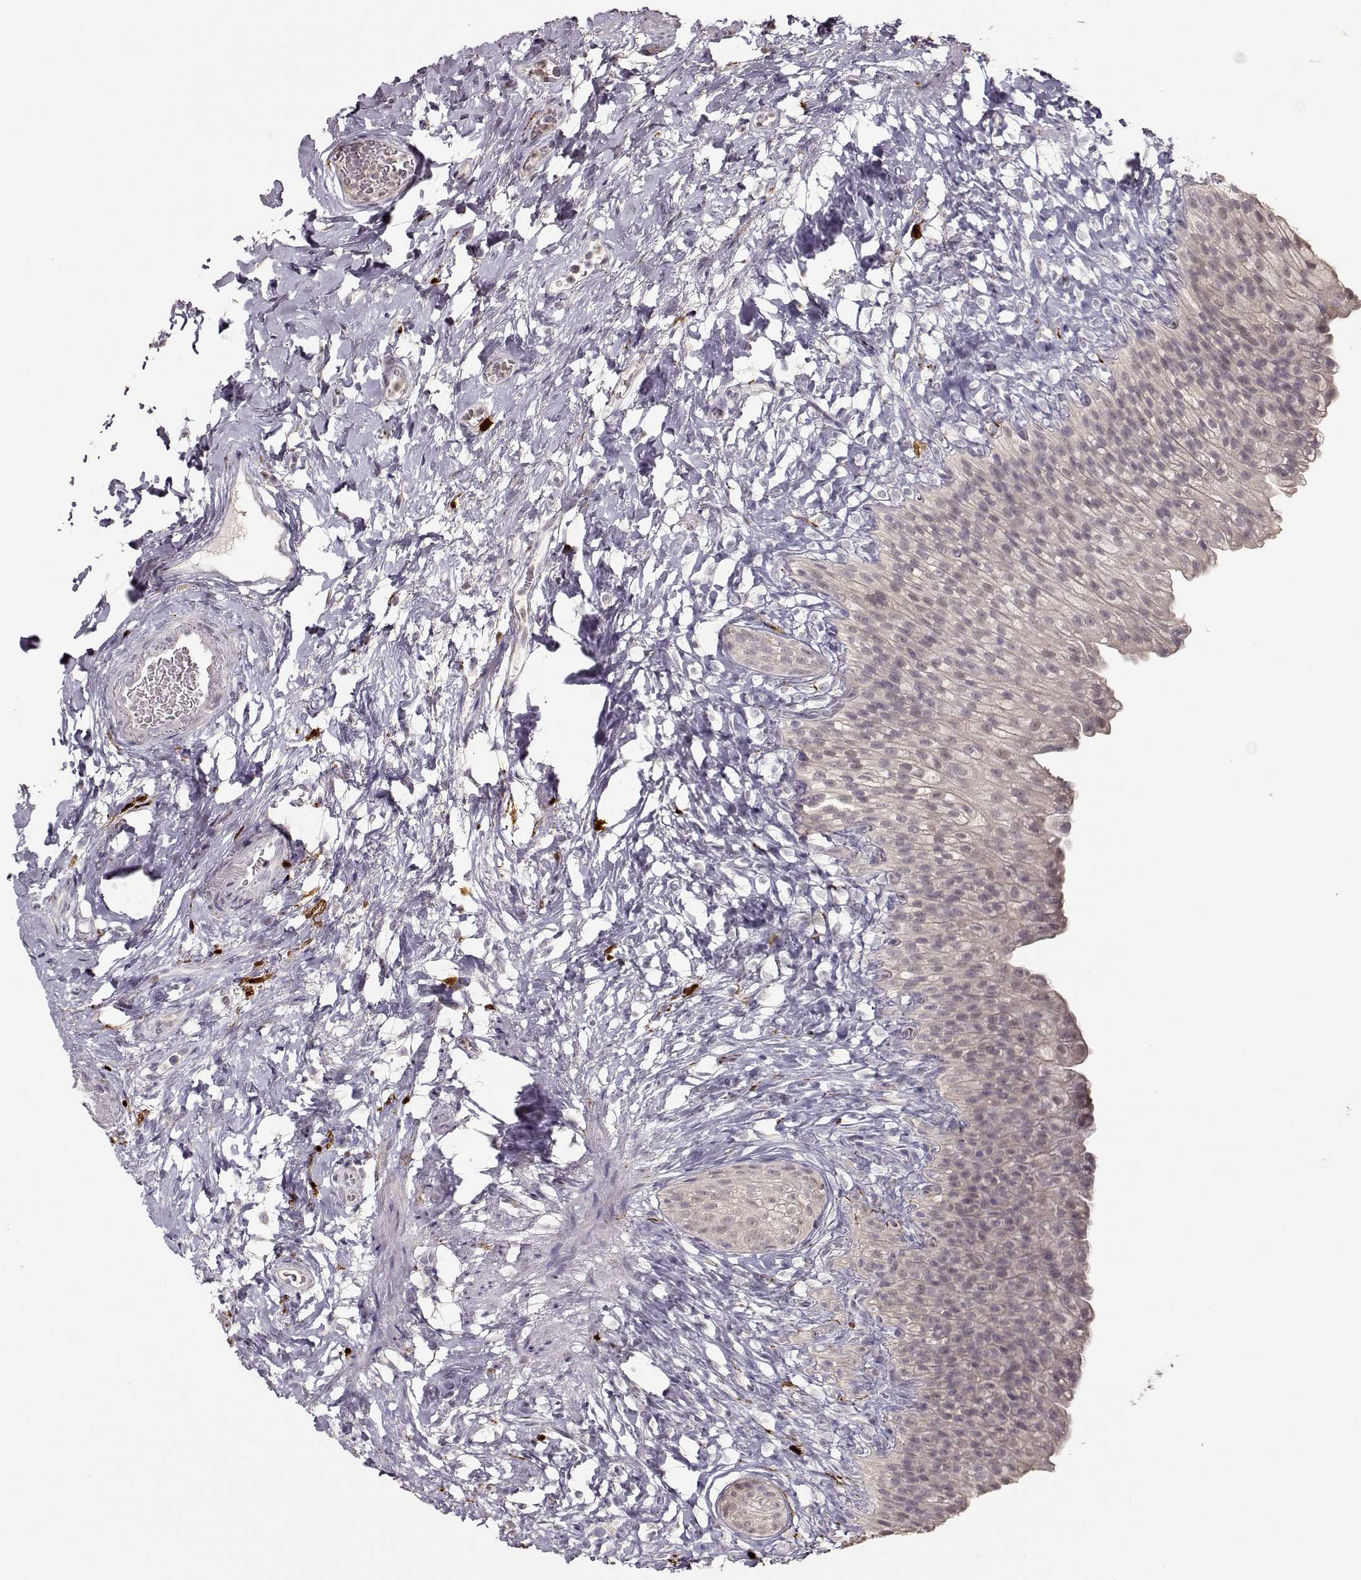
{"staining": {"intensity": "negative", "quantity": "none", "location": "none"}, "tissue": "urinary bladder", "cell_type": "Urothelial cells", "image_type": "normal", "snomed": [{"axis": "morphology", "description": "Normal tissue, NOS"}, {"axis": "topography", "description": "Urinary bladder"}], "caption": "Immunohistochemistry (IHC) histopathology image of unremarkable urinary bladder: urinary bladder stained with DAB (3,3'-diaminobenzidine) reveals no significant protein staining in urothelial cells. Nuclei are stained in blue.", "gene": "S100B", "patient": {"sex": "male", "age": 76}}